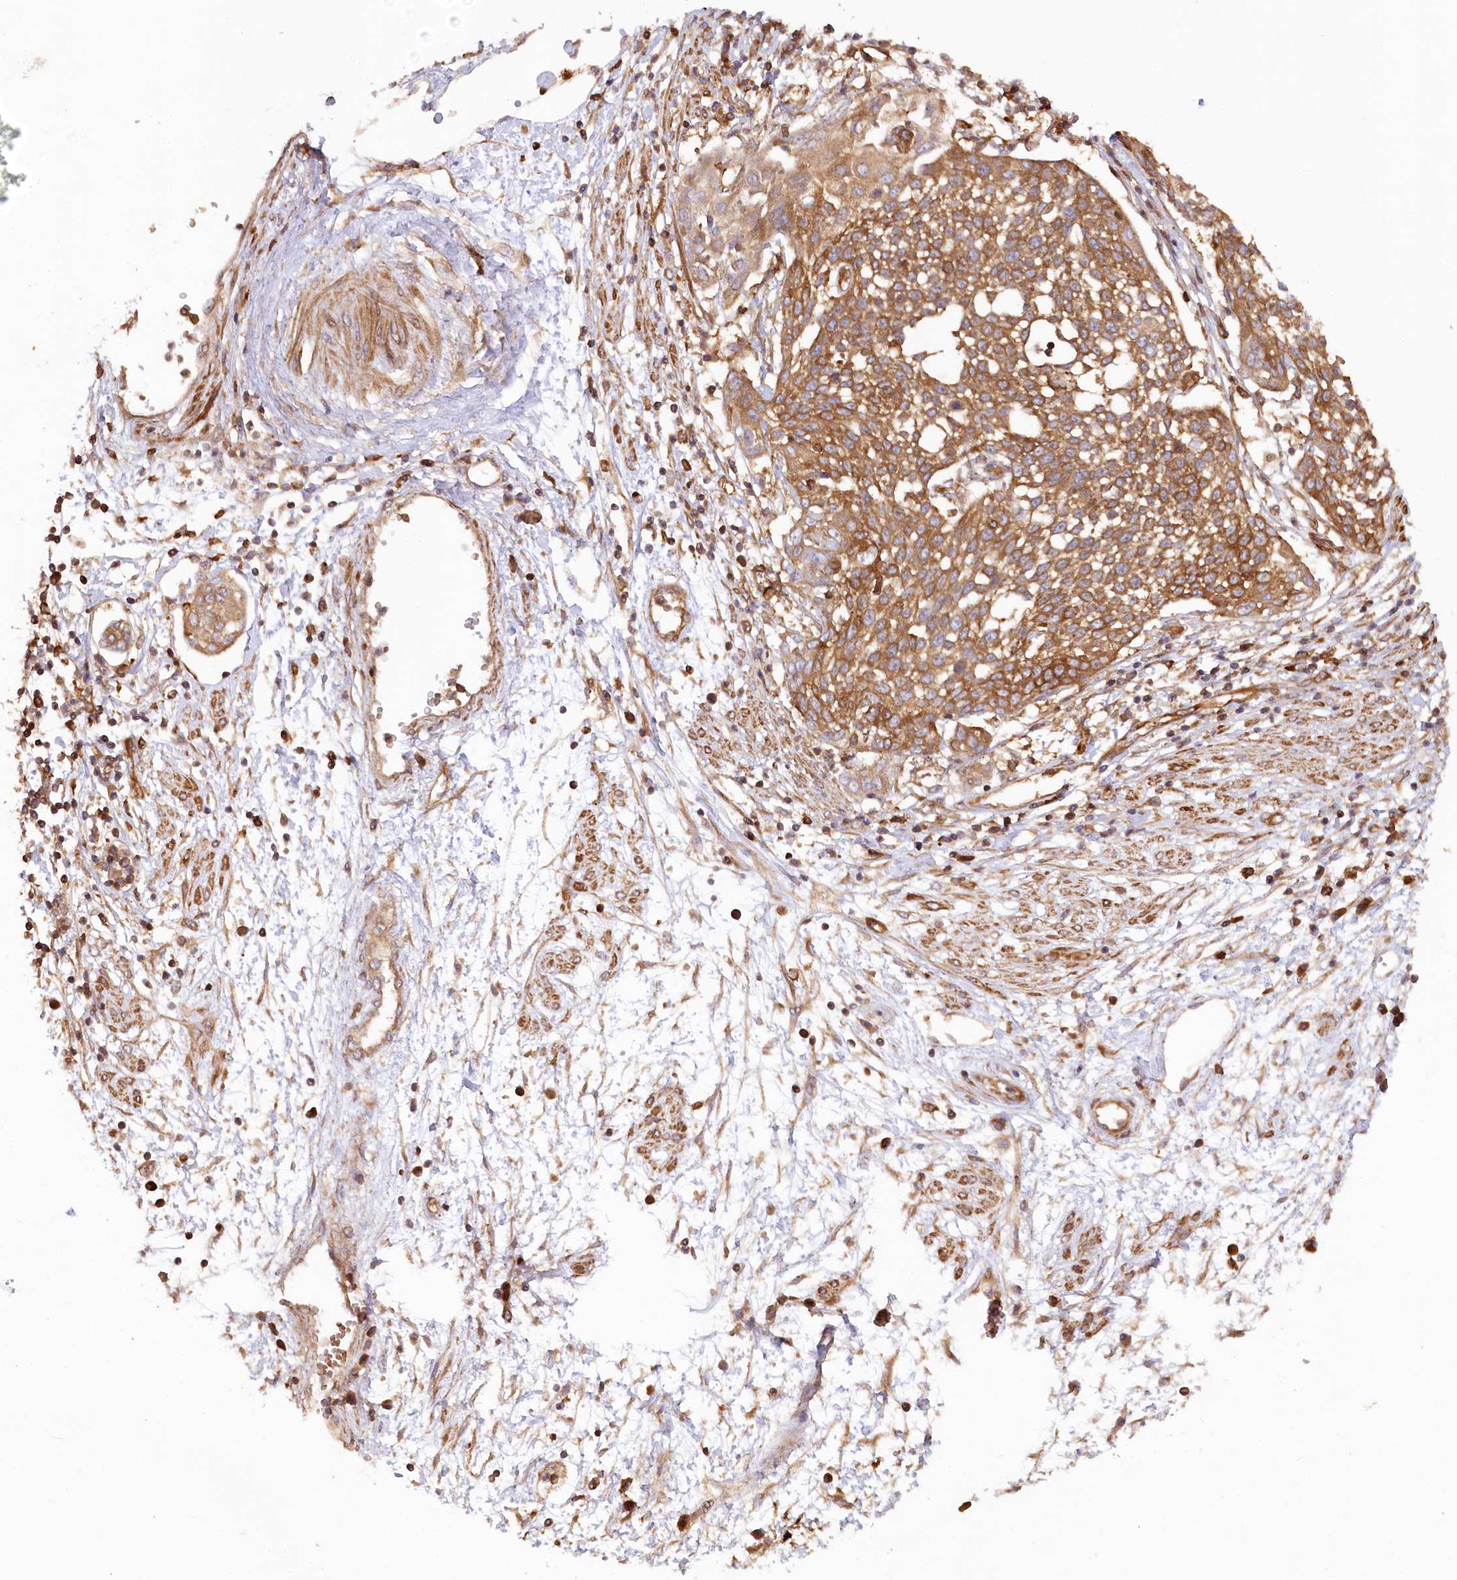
{"staining": {"intensity": "moderate", "quantity": ">75%", "location": "cytoplasmic/membranous"}, "tissue": "cervical cancer", "cell_type": "Tumor cells", "image_type": "cancer", "snomed": [{"axis": "morphology", "description": "Squamous cell carcinoma, NOS"}, {"axis": "topography", "description": "Cervix"}], "caption": "Tumor cells exhibit moderate cytoplasmic/membranous positivity in about >75% of cells in squamous cell carcinoma (cervical).", "gene": "PAIP2", "patient": {"sex": "female", "age": 34}}